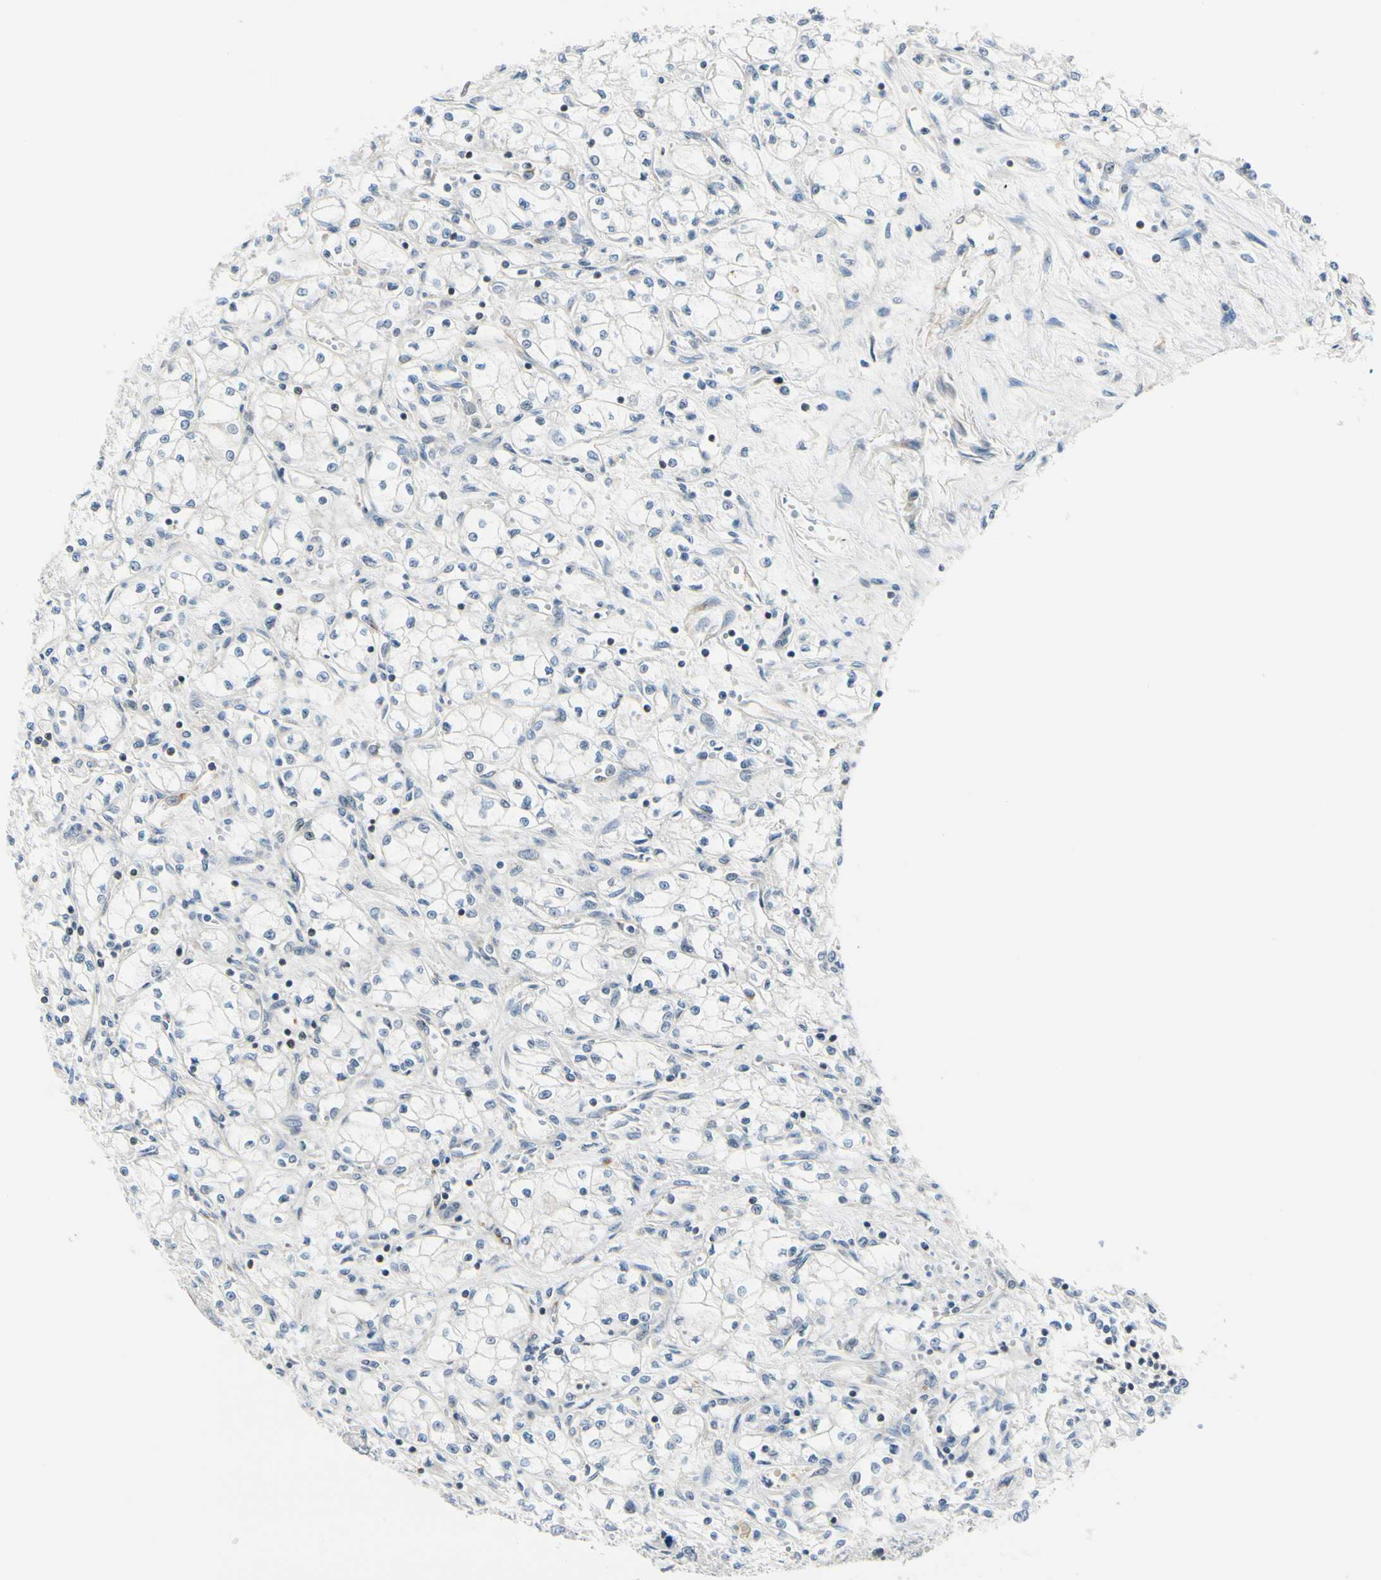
{"staining": {"intensity": "negative", "quantity": "none", "location": "none"}, "tissue": "renal cancer", "cell_type": "Tumor cells", "image_type": "cancer", "snomed": [{"axis": "morphology", "description": "Normal tissue, NOS"}, {"axis": "morphology", "description": "Adenocarcinoma, NOS"}, {"axis": "topography", "description": "Kidney"}], "caption": "Immunohistochemistry histopathology image of neoplastic tissue: renal cancer stained with DAB (3,3'-diaminobenzidine) reveals no significant protein expression in tumor cells.", "gene": "NPDC1", "patient": {"sex": "male", "age": 59}}